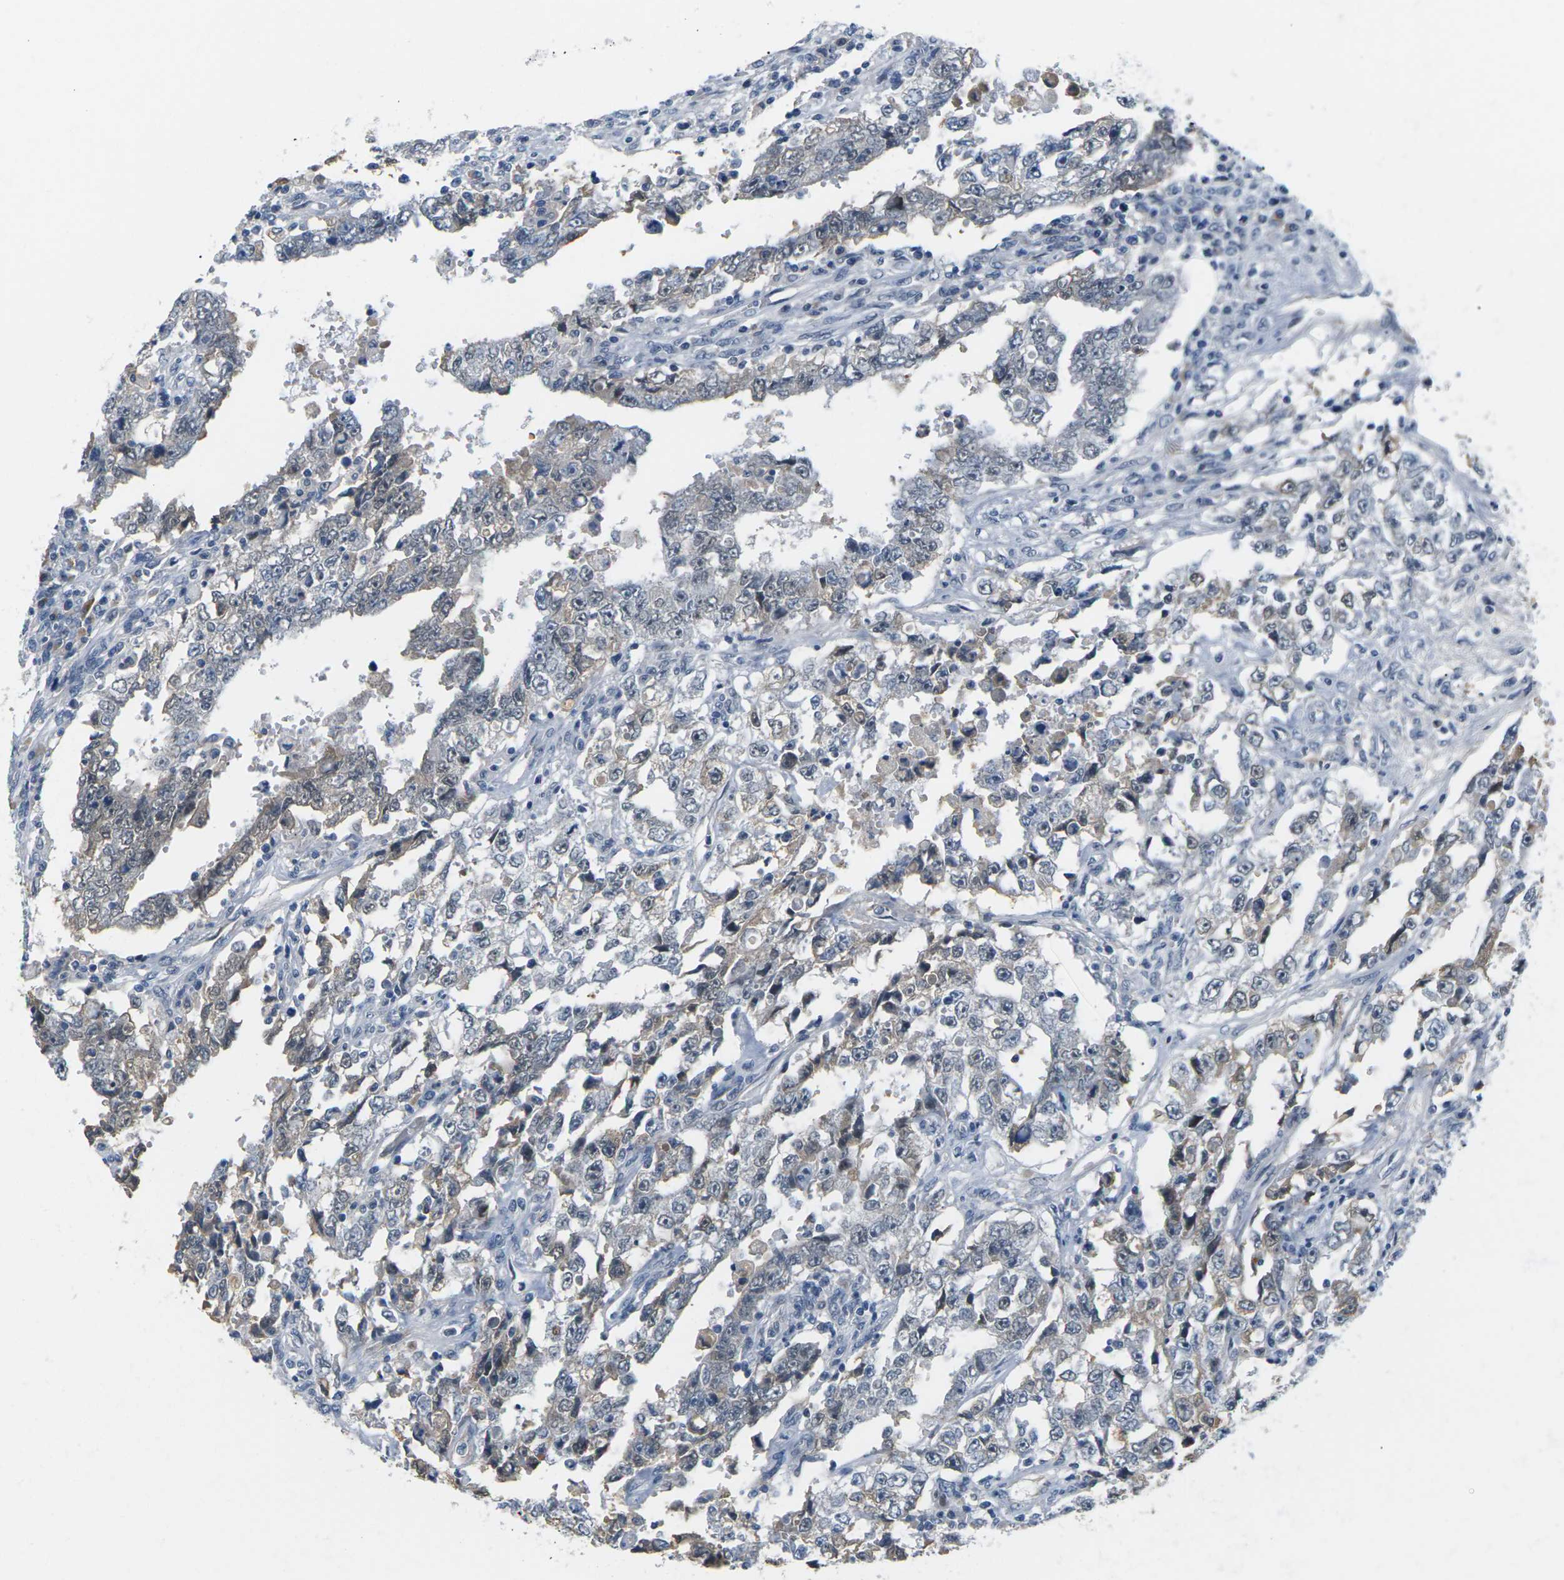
{"staining": {"intensity": "weak", "quantity": "<25%", "location": "cytoplasmic/membranous"}, "tissue": "testis cancer", "cell_type": "Tumor cells", "image_type": "cancer", "snomed": [{"axis": "morphology", "description": "Carcinoma, Embryonal, NOS"}, {"axis": "topography", "description": "Testis"}], "caption": "The photomicrograph demonstrates no staining of tumor cells in embryonal carcinoma (testis).", "gene": "PKP2", "patient": {"sex": "male", "age": 26}}